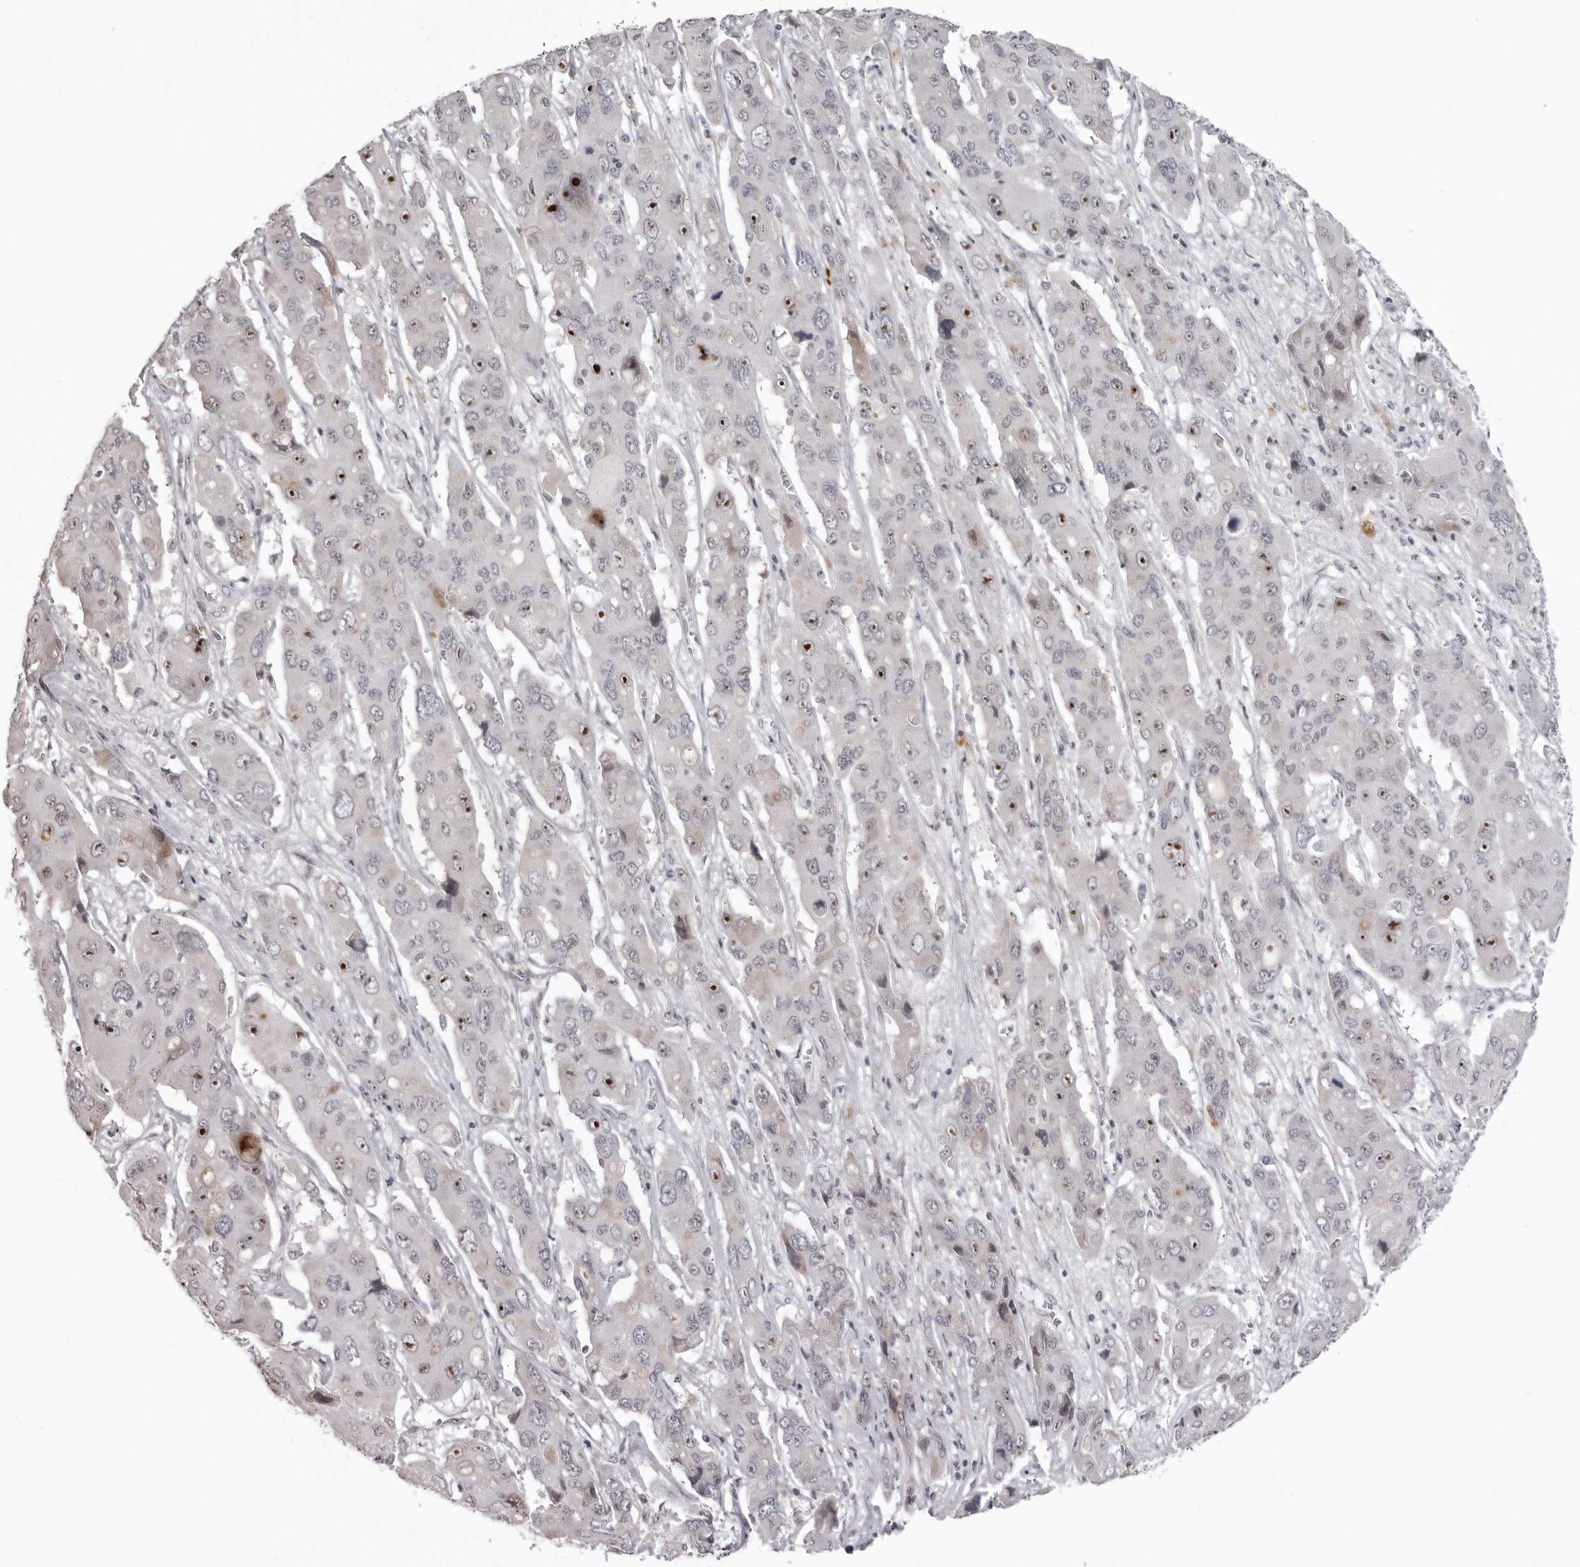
{"staining": {"intensity": "strong", "quantity": "<25%", "location": "nuclear"}, "tissue": "liver cancer", "cell_type": "Tumor cells", "image_type": "cancer", "snomed": [{"axis": "morphology", "description": "Cholangiocarcinoma"}, {"axis": "topography", "description": "Liver"}], "caption": "Immunohistochemical staining of human liver cancer (cholangiocarcinoma) reveals medium levels of strong nuclear positivity in approximately <25% of tumor cells.", "gene": "HELZ", "patient": {"sex": "male", "age": 67}}